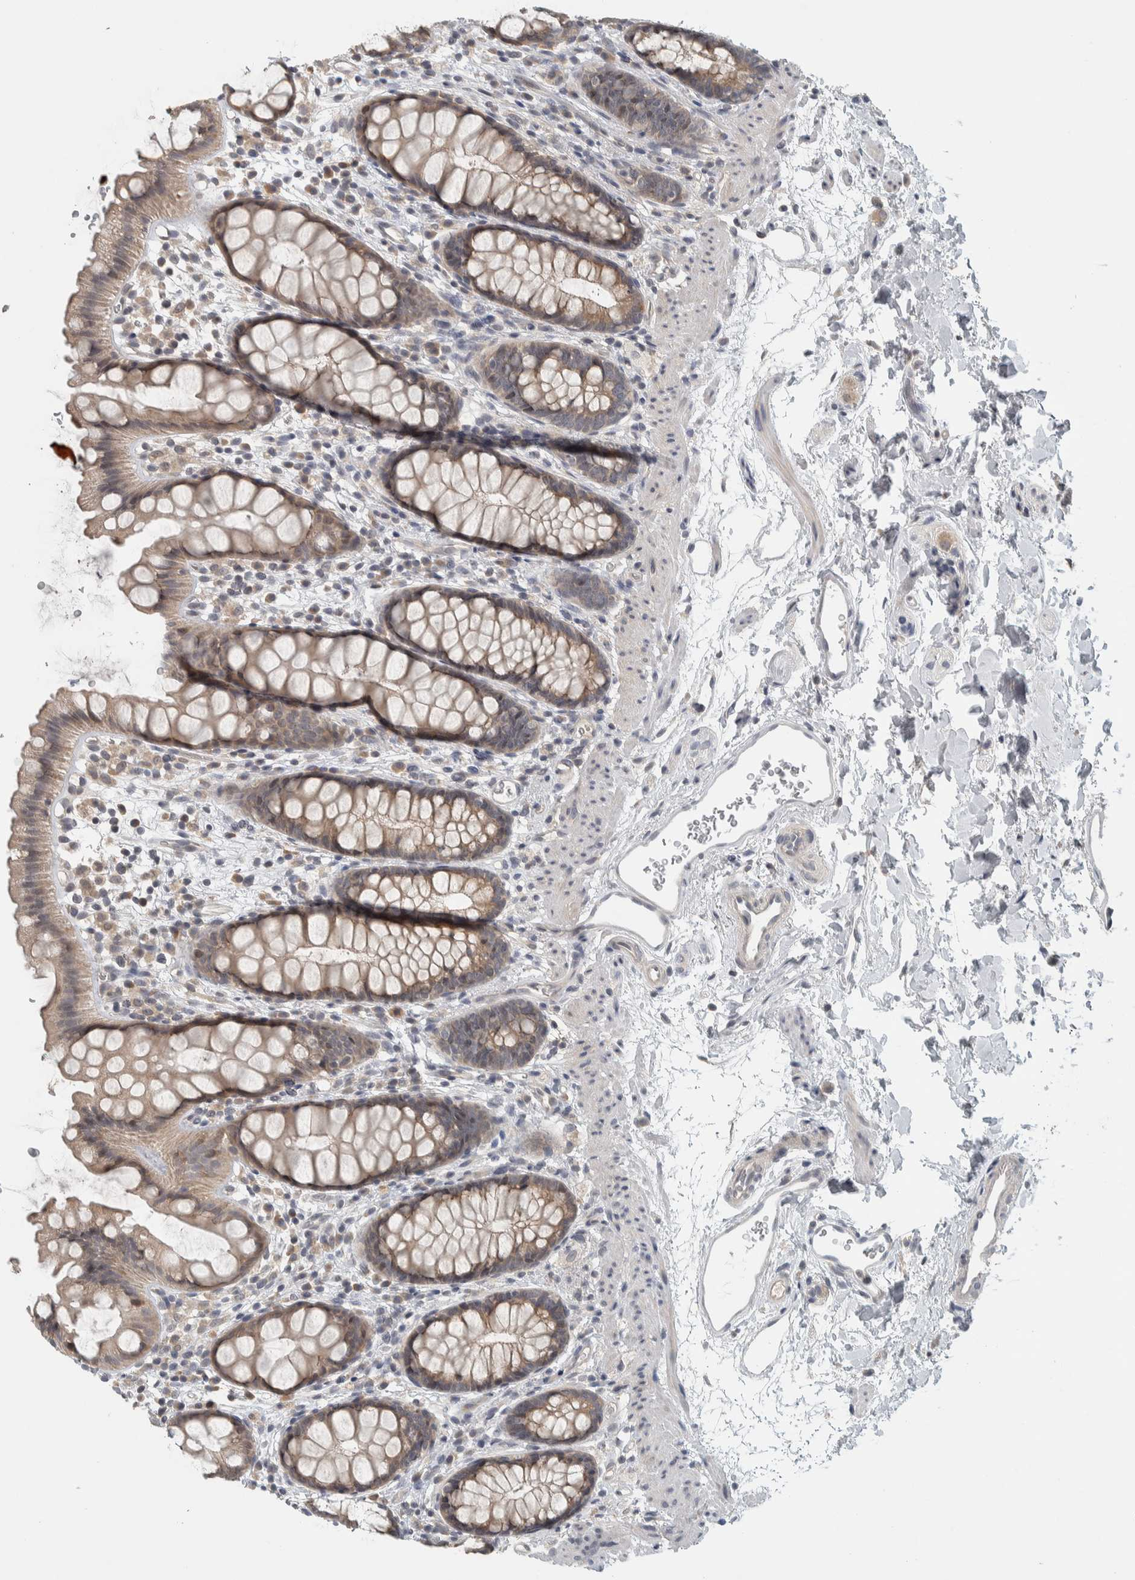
{"staining": {"intensity": "weak", "quantity": "<25%", "location": "cytoplasmic/membranous"}, "tissue": "rectum", "cell_type": "Glandular cells", "image_type": "normal", "snomed": [{"axis": "morphology", "description": "Normal tissue, NOS"}, {"axis": "topography", "description": "Rectum"}], "caption": "Photomicrograph shows no protein staining in glandular cells of benign rectum.", "gene": "AFP", "patient": {"sex": "female", "age": 65}}